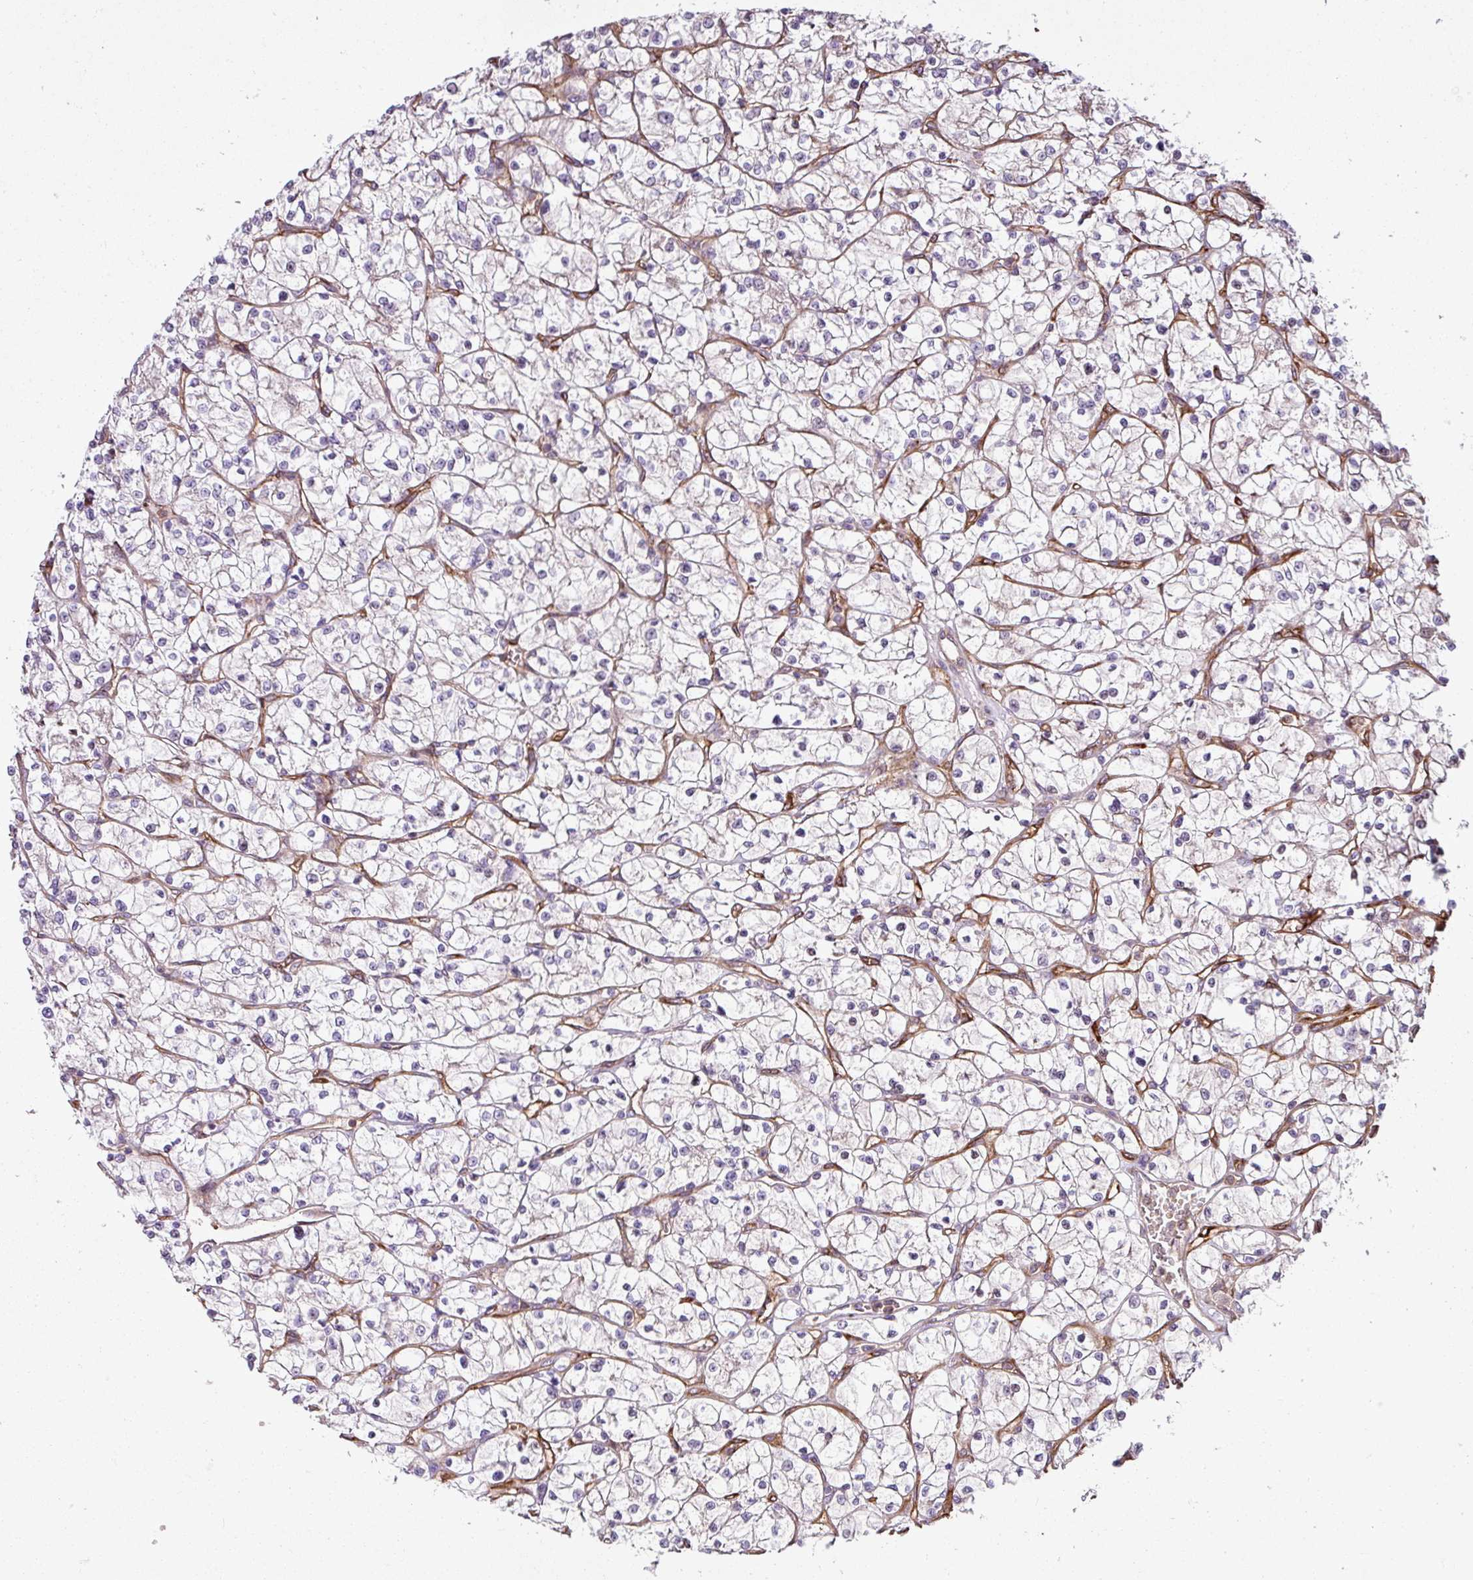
{"staining": {"intensity": "negative", "quantity": "none", "location": "none"}, "tissue": "renal cancer", "cell_type": "Tumor cells", "image_type": "cancer", "snomed": [{"axis": "morphology", "description": "Adenocarcinoma, NOS"}, {"axis": "topography", "description": "Kidney"}], "caption": "This is an IHC photomicrograph of renal adenocarcinoma. There is no staining in tumor cells.", "gene": "ZNF106", "patient": {"sex": "female", "age": 64}}